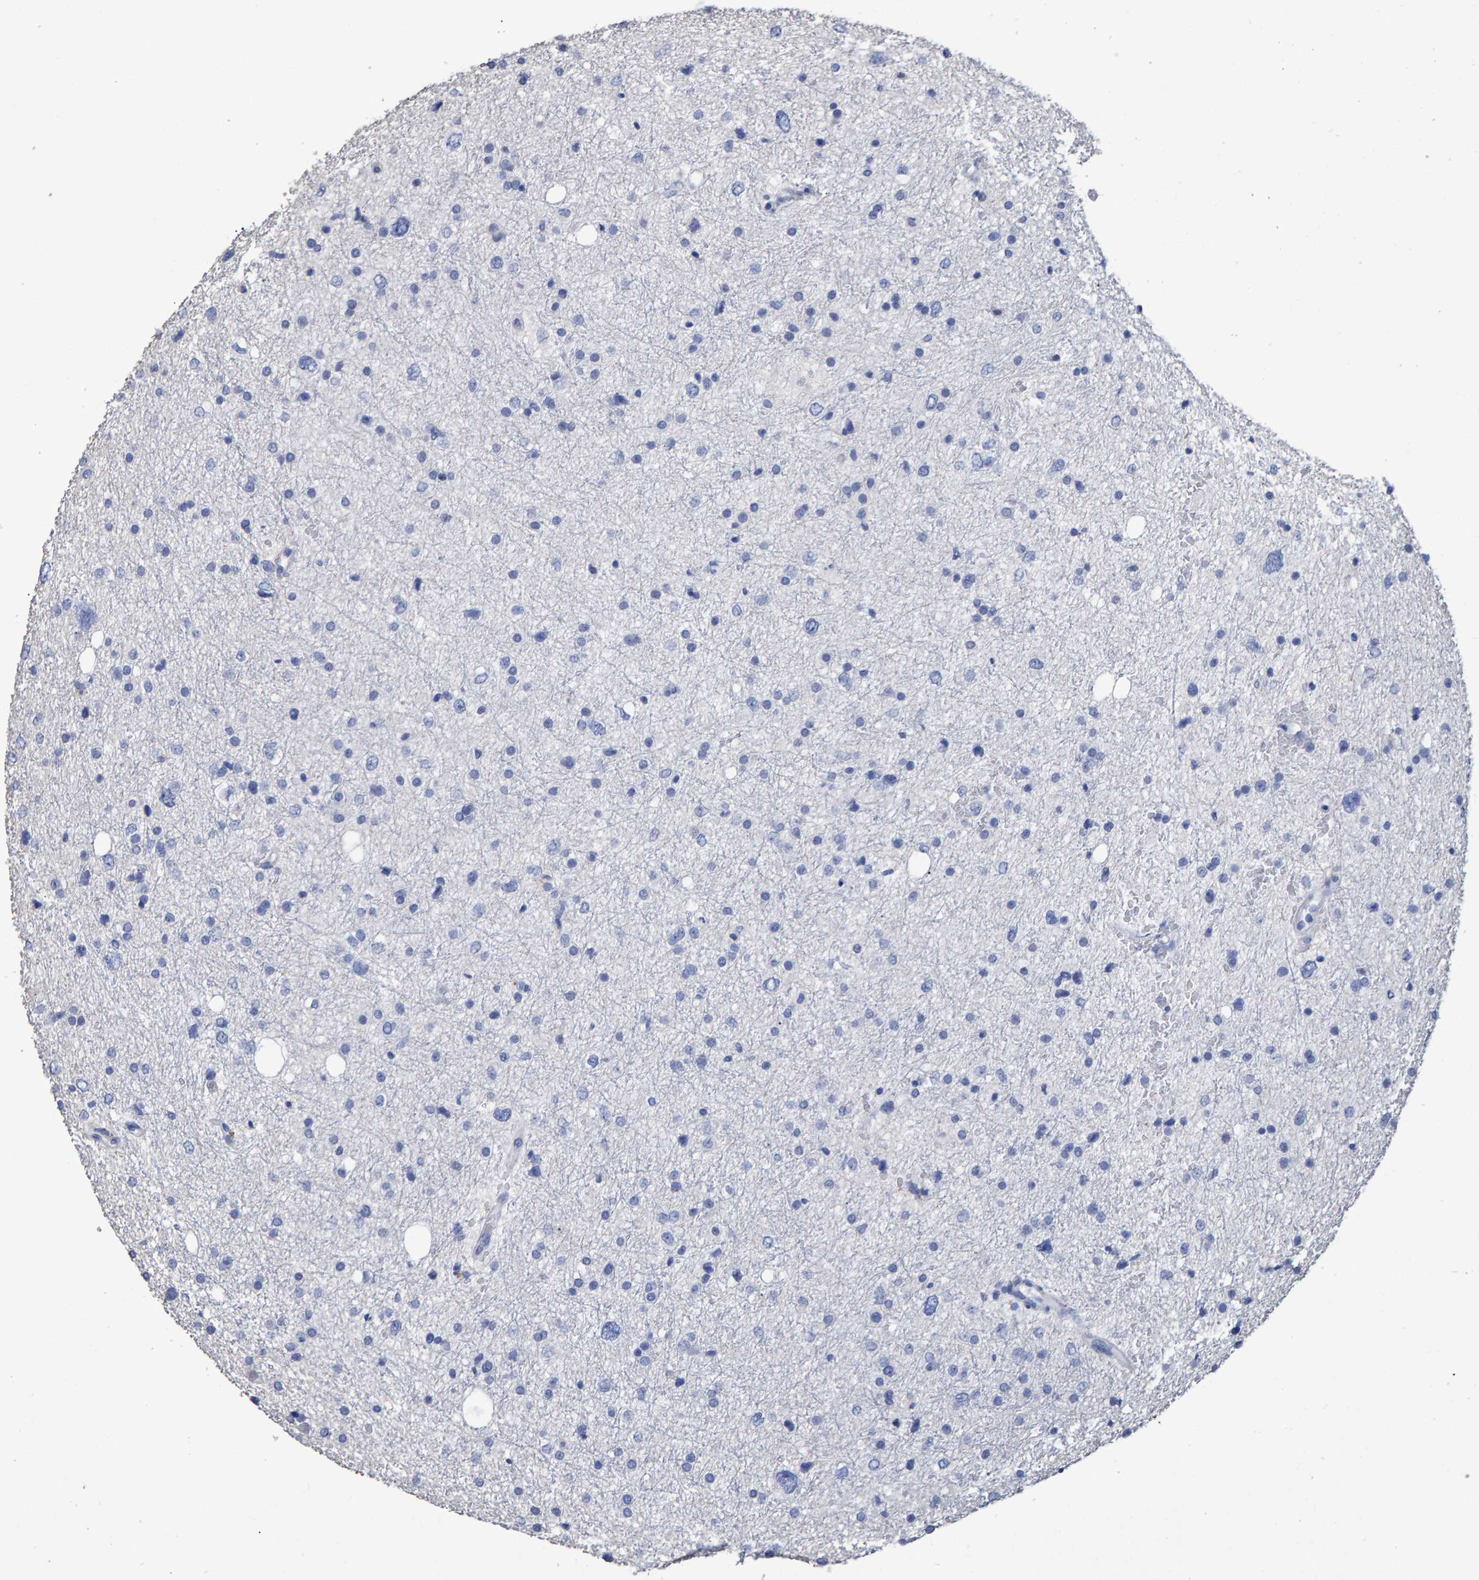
{"staining": {"intensity": "negative", "quantity": "none", "location": "none"}, "tissue": "glioma", "cell_type": "Tumor cells", "image_type": "cancer", "snomed": [{"axis": "morphology", "description": "Glioma, malignant, Low grade"}, {"axis": "topography", "description": "Brain"}], "caption": "DAB immunohistochemical staining of malignant low-grade glioma demonstrates no significant expression in tumor cells.", "gene": "HEMGN", "patient": {"sex": "female", "age": 37}}